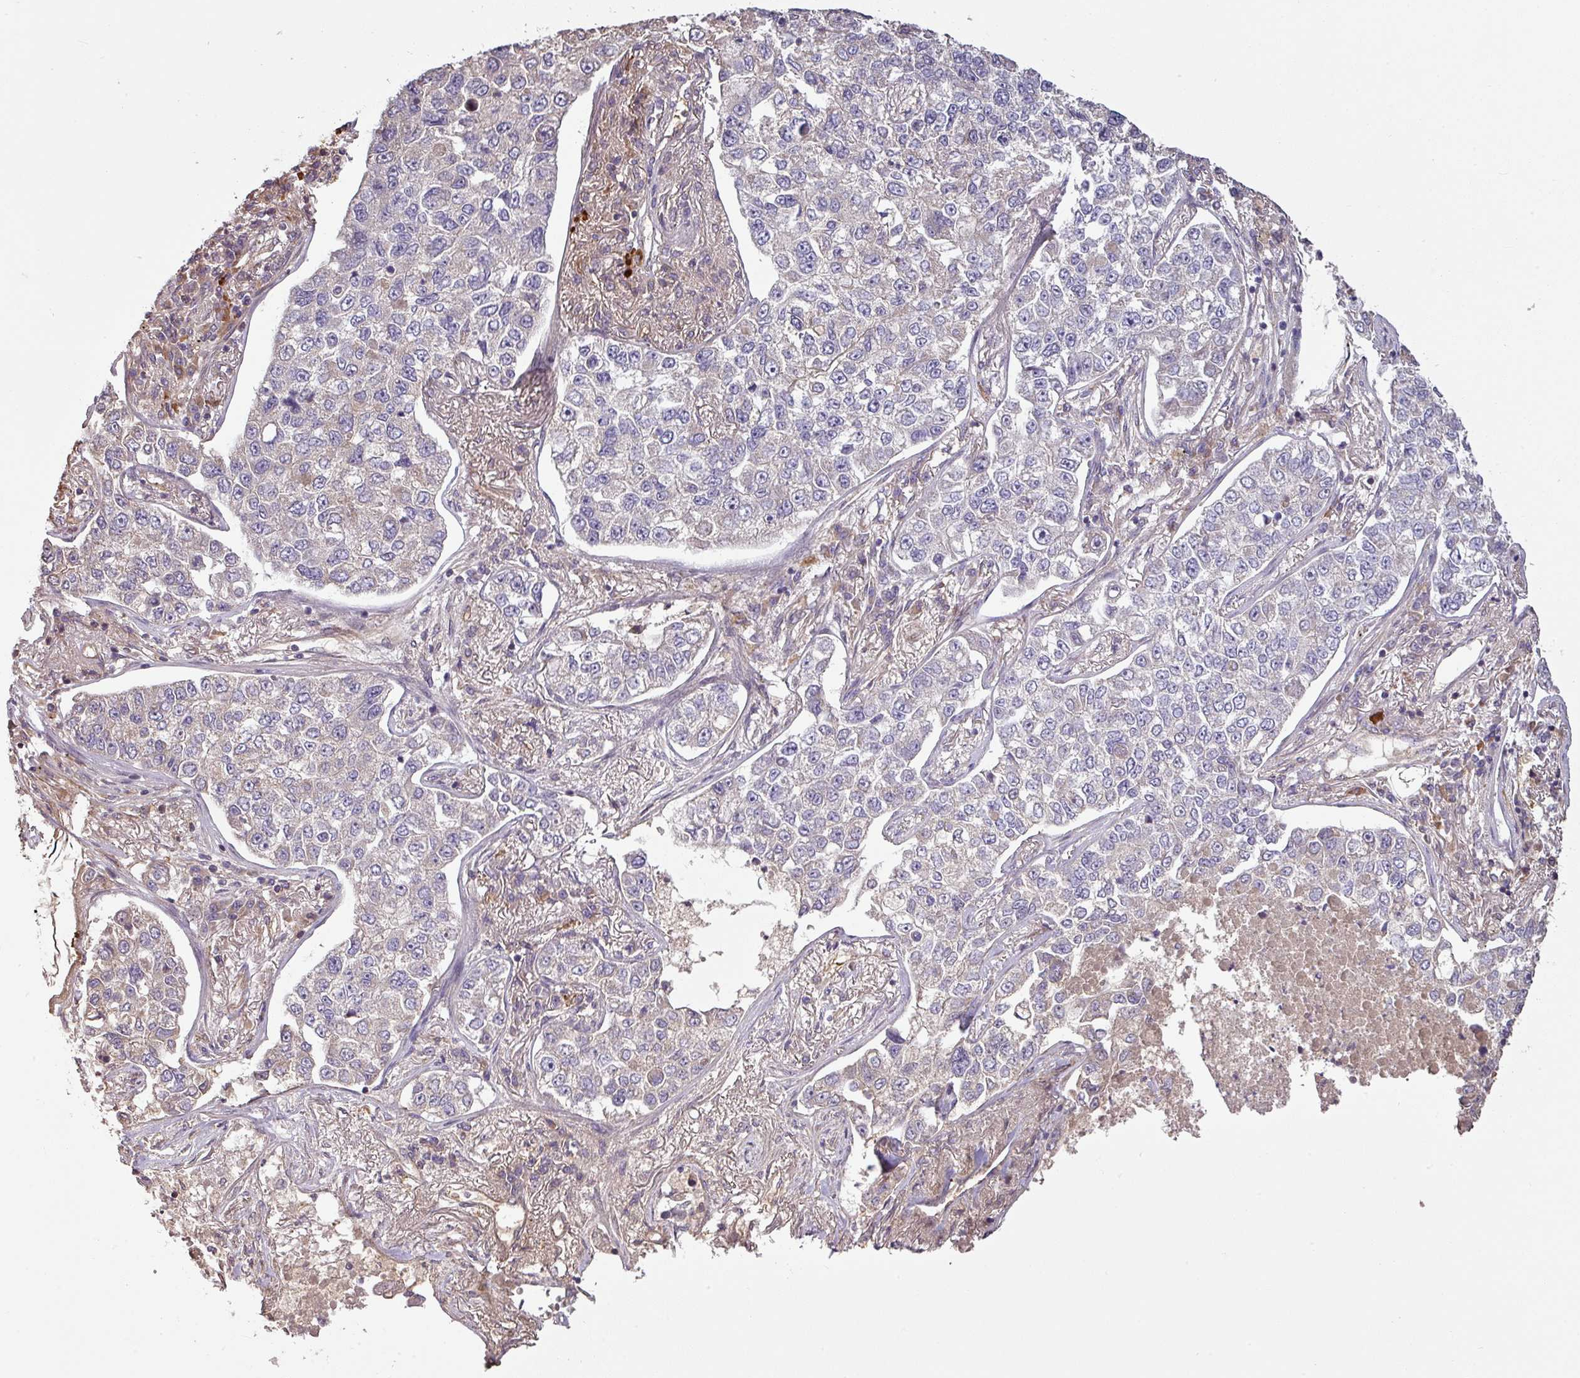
{"staining": {"intensity": "negative", "quantity": "none", "location": "none"}, "tissue": "lung cancer", "cell_type": "Tumor cells", "image_type": "cancer", "snomed": [{"axis": "morphology", "description": "Adenocarcinoma, NOS"}, {"axis": "topography", "description": "Lung"}], "caption": "An IHC image of adenocarcinoma (lung) is shown. There is no staining in tumor cells of adenocarcinoma (lung). (Brightfield microscopy of DAB immunohistochemistry (IHC) at high magnification).", "gene": "NHSL2", "patient": {"sex": "male", "age": 49}}